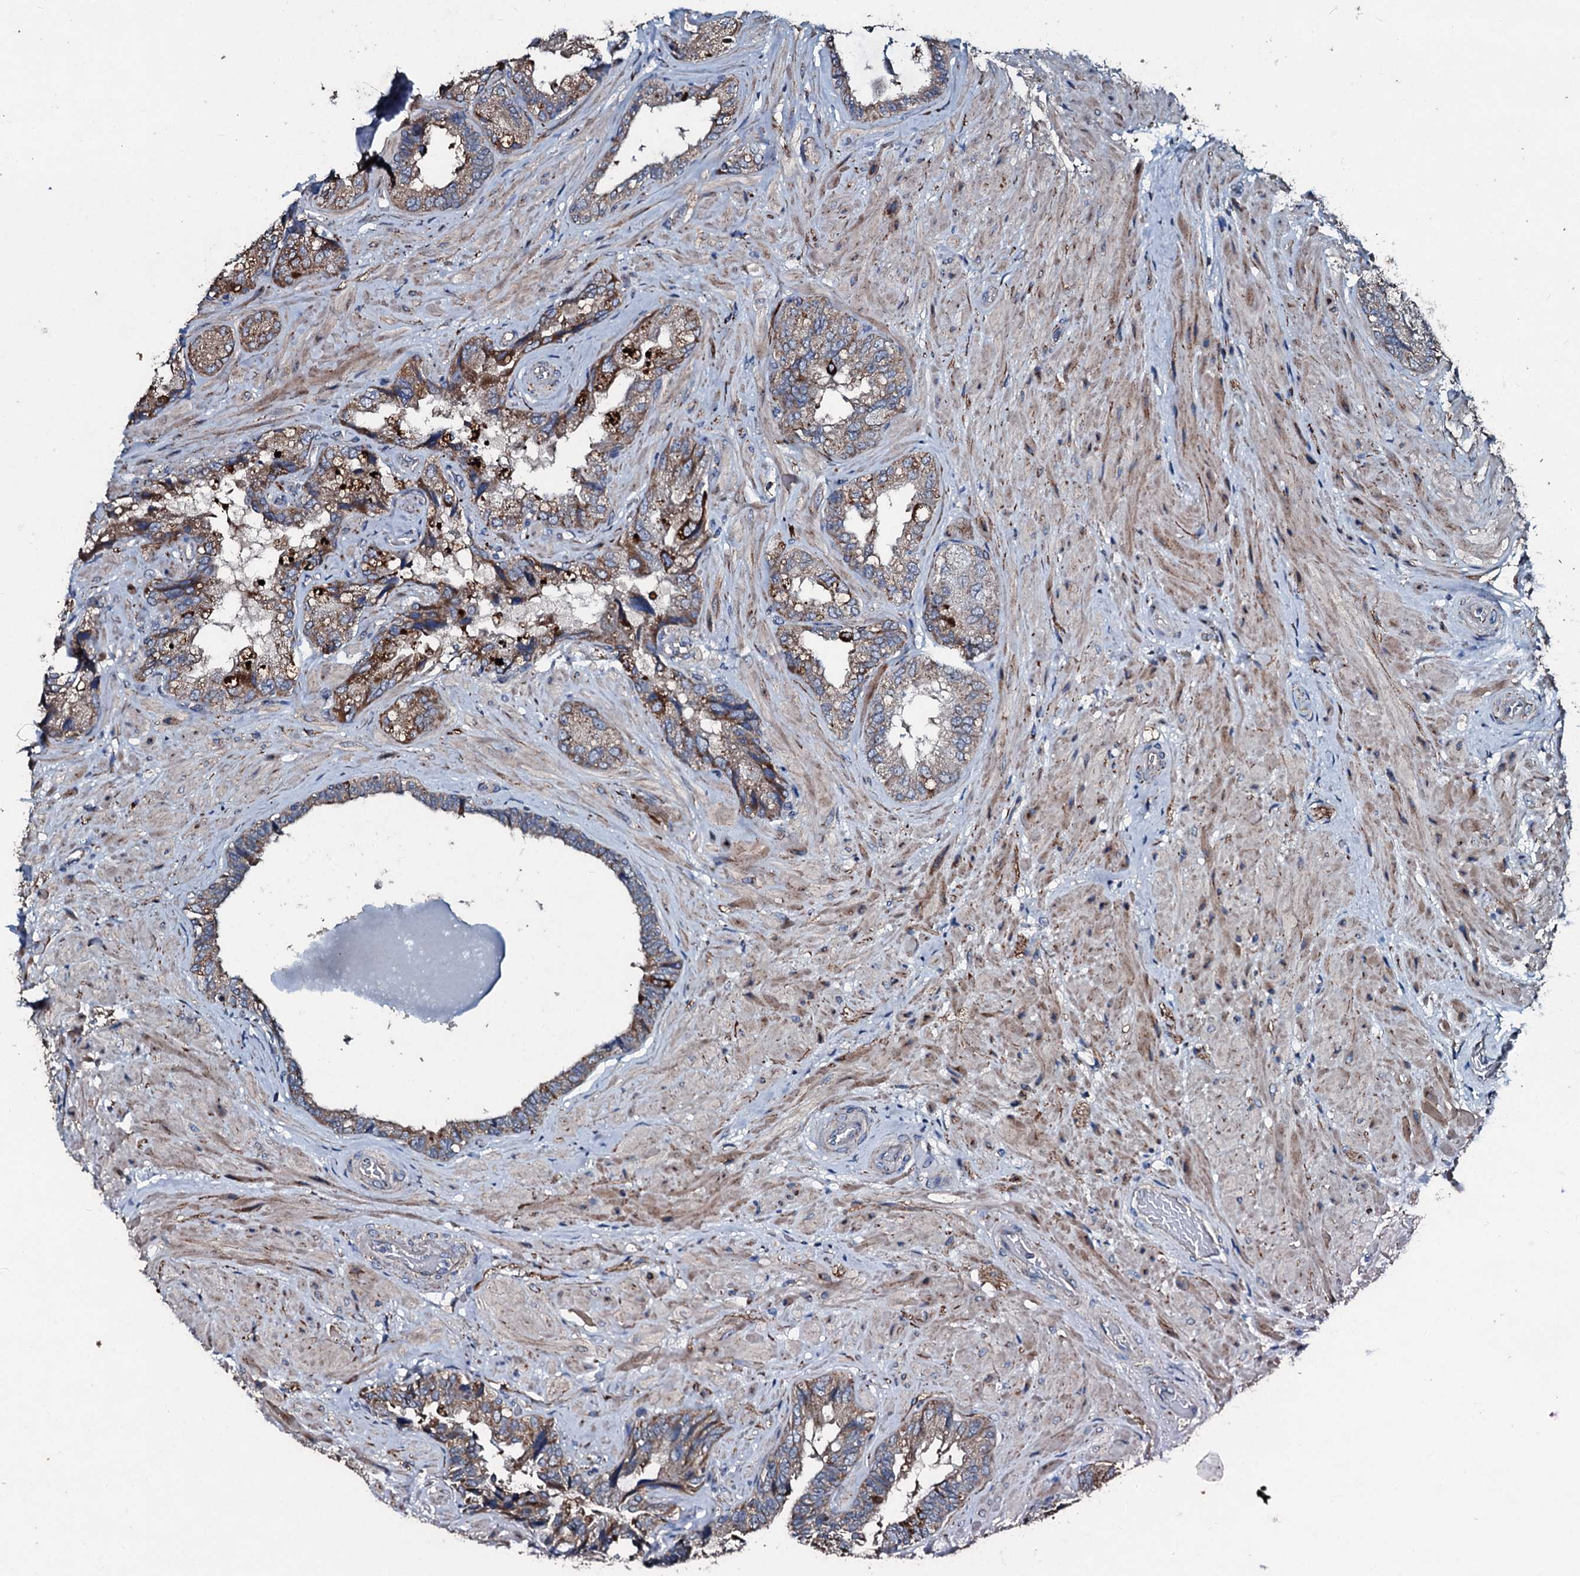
{"staining": {"intensity": "moderate", "quantity": ">75%", "location": "cytoplasmic/membranous"}, "tissue": "seminal vesicle", "cell_type": "Glandular cells", "image_type": "normal", "snomed": [{"axis": "morphology", "description": "Normal tissue, NOS"}, {"axis": "topography", "description": "Prostate and seminal vesicle, NOS"}, {"axis": "topography", "description": "Prostate"}, {"axis": "topography", "description": "Seminal veicle"}], "caption": "High-magnification brightfield microscopy of normal seminal vesicle stained with DAB (brown) and counterstained with hematoxylin (blue). glandular cells exhibit moderate cytoplasmic/membranous staining is identified in about>75% of cells. (brown staining indicates protein expression, while blue staining denotes nuclei).", "gene": "ACSS3", "patient": {"sex": "male", "age": 67}}